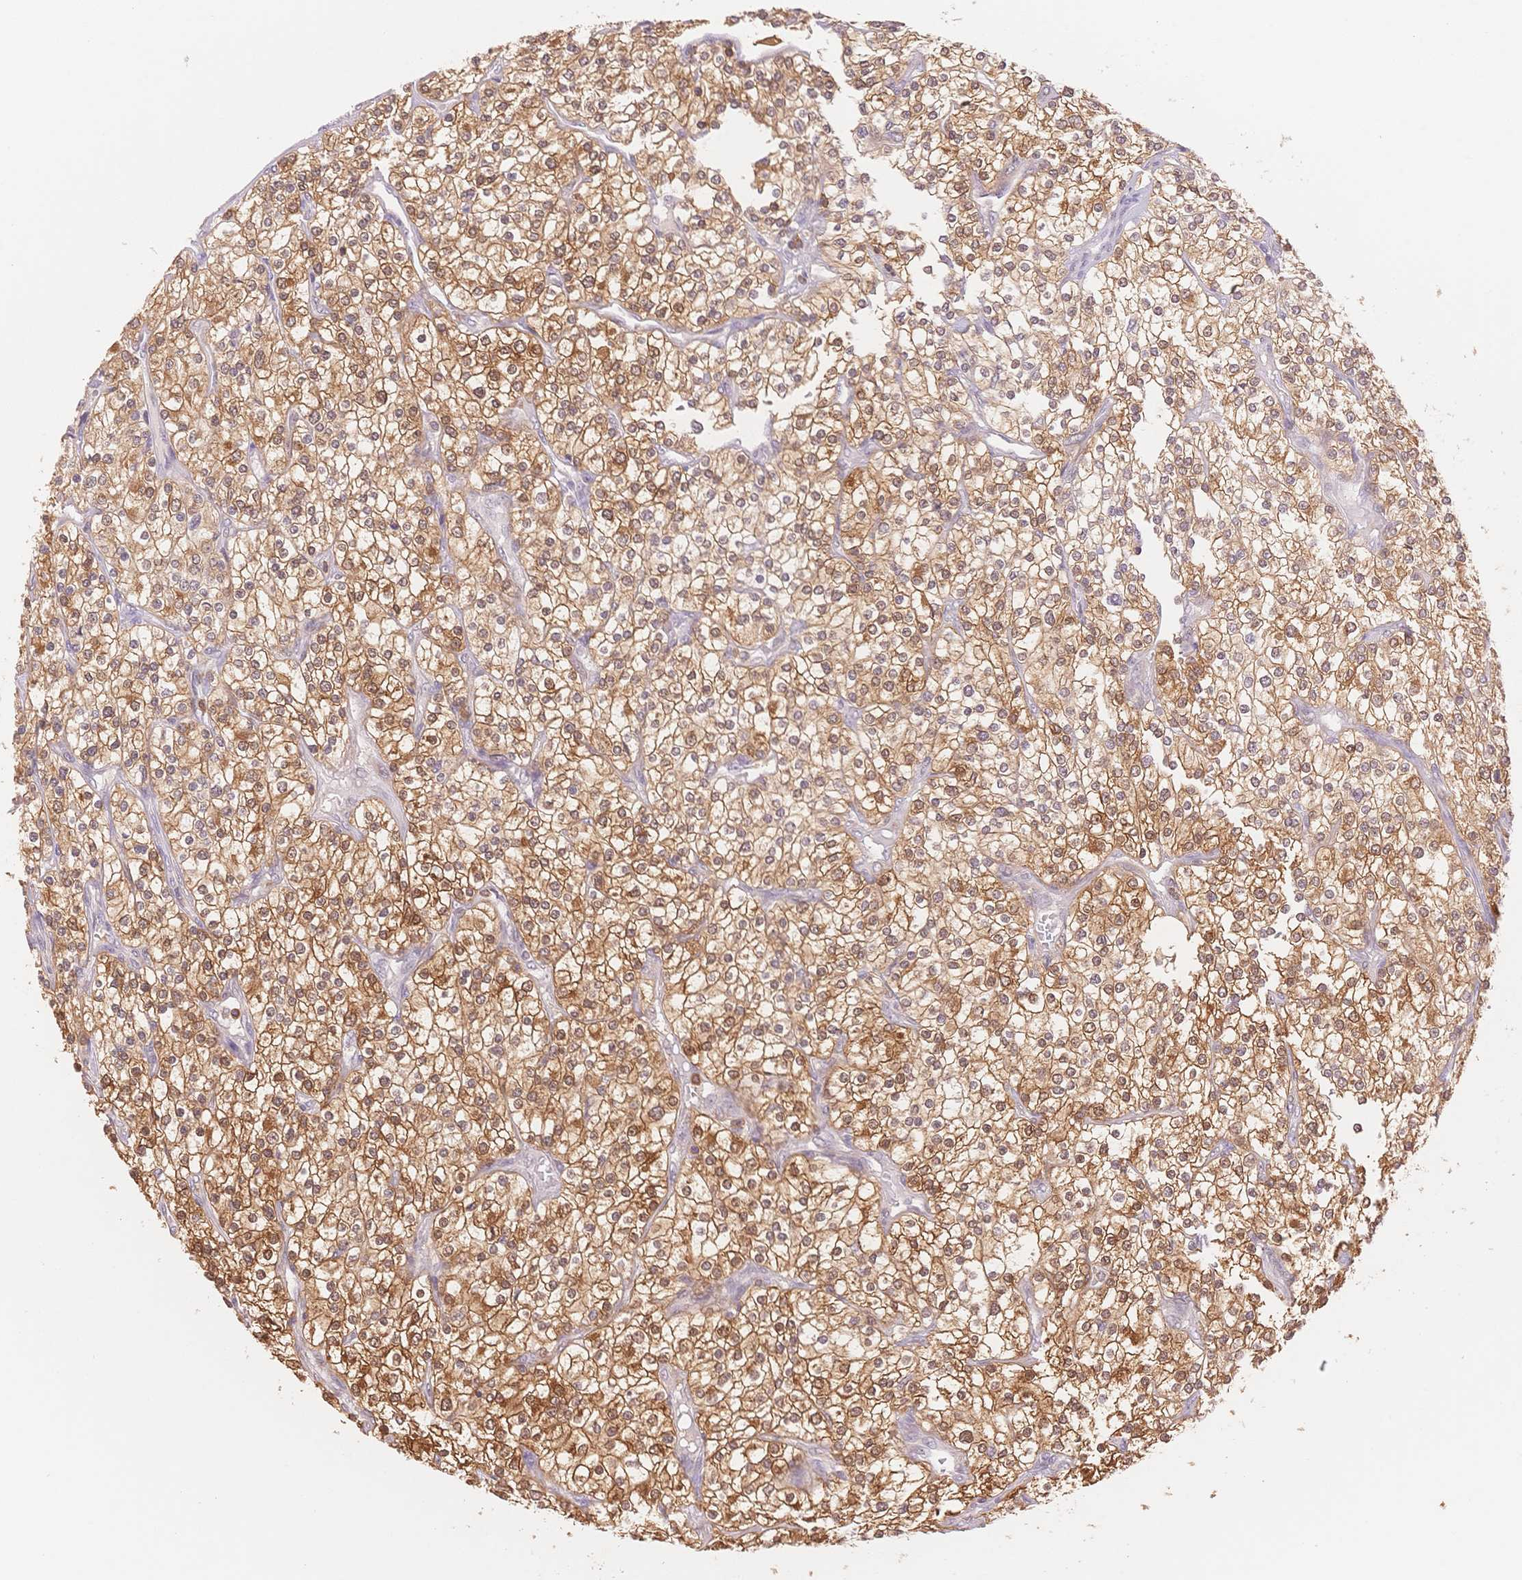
{"staining": {"intensity": "moderate", "quantity": ">75%", "location": "cytoplasmic/membranous"}, "tissue": "renal cancer", "cell_type": "Tumor cells", "image_type": "cancer", "snomed": [{"axis": "morphology", "description": "Adenocarcinoma, NOS"}, {"axis": "topography", "description": "Kidney"}], "caption": "This is a photomicrograph of IHC staining of renal cancer, which shows moderate staining in the cytoplasmic/membranous of tumor cells.", "gene": "STK39", "patient": {"sex": "male", "age": 80}}